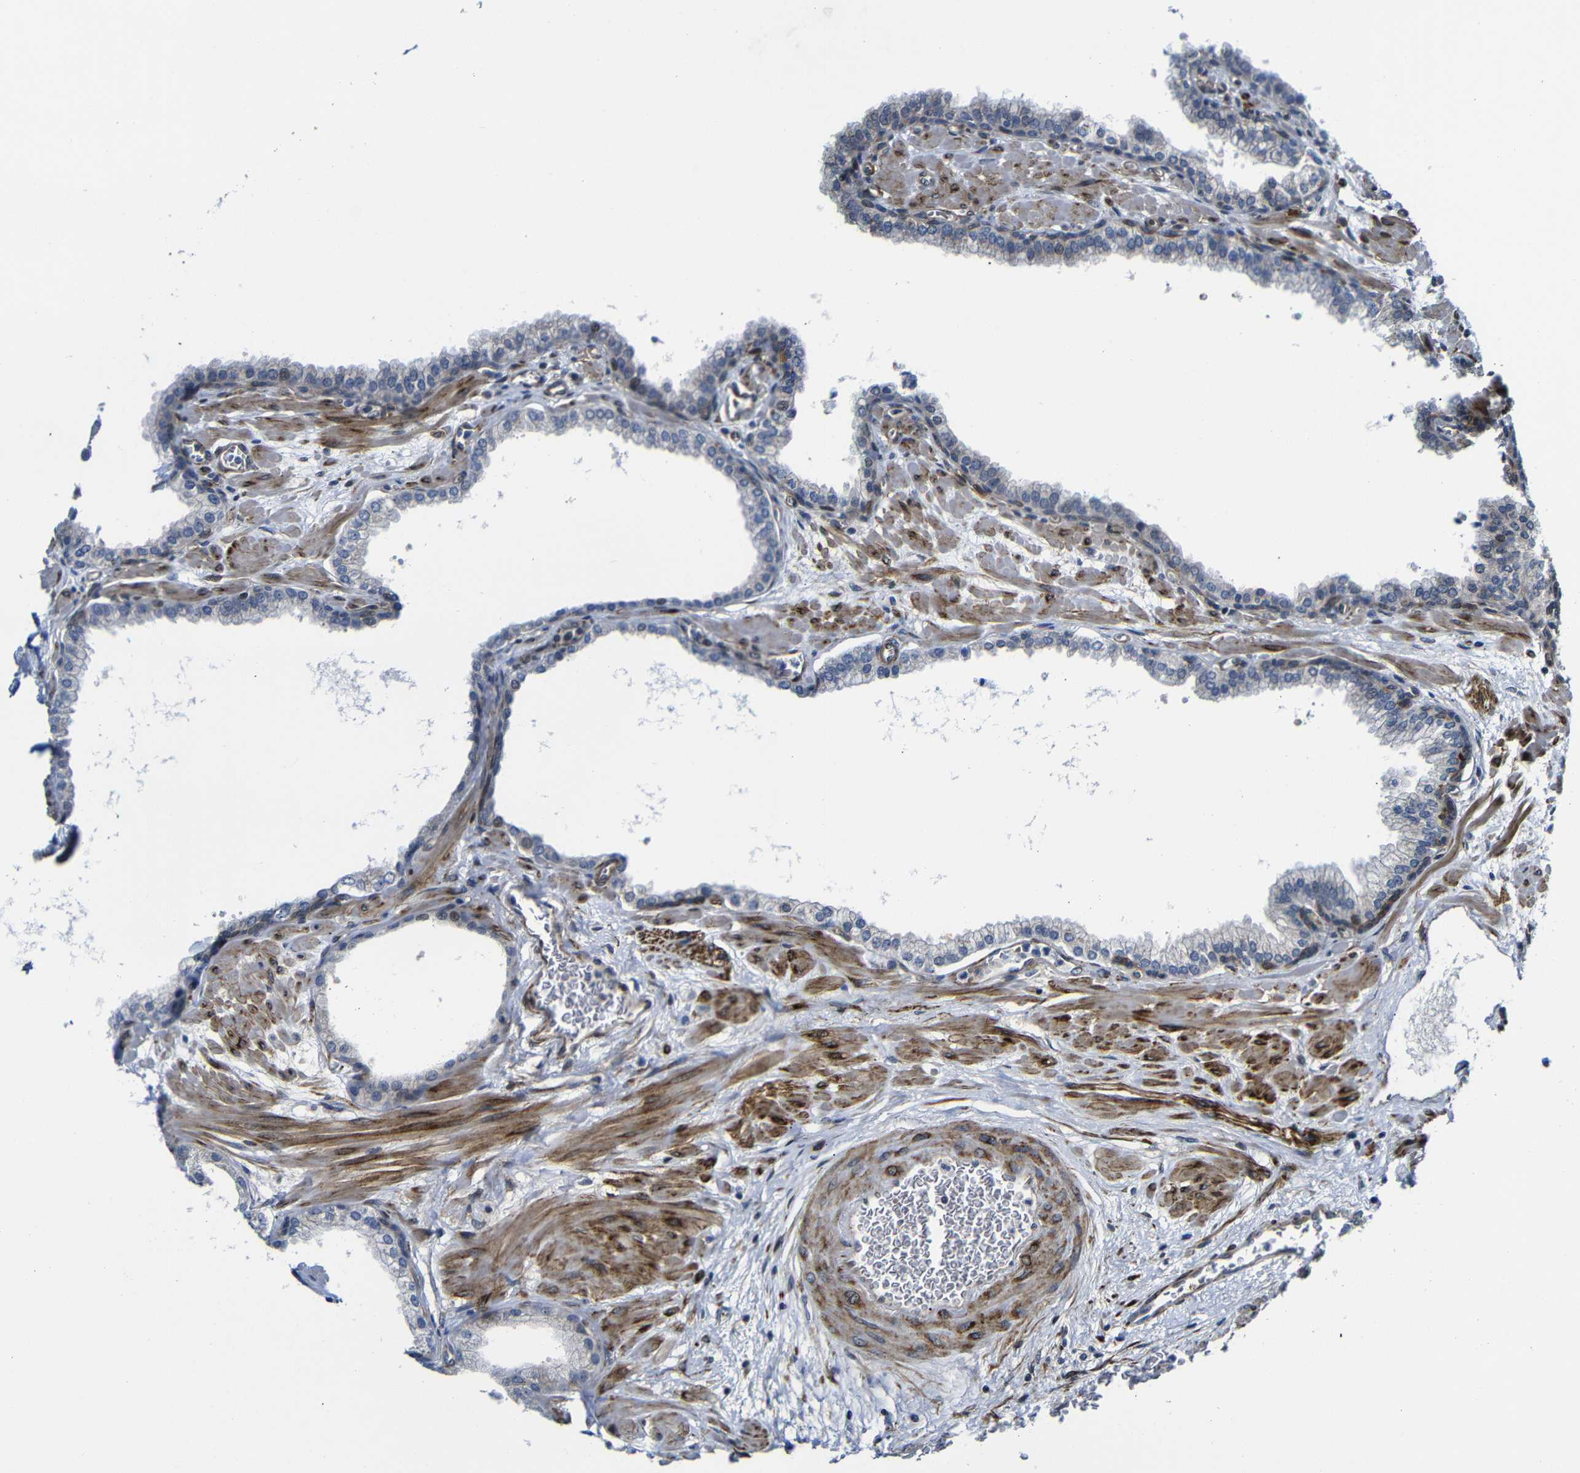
{"staining": {"intensity": "weak", "quantity": "<25%", "location": "cytoplasmic/membranous"}, "tissue": "prostate", "cell_type": "Glandular cells", "image_type": "normal", "snomed": [{"axis": "morphology", "description": "Normal tissue, NOS"}, {"axis": "morphology", "description": "Urothelial carcinoma, Low grade"}, {"axis": "topography", "description": "Urinary bladder"}, {"axis": "topography", "description": "Prostate"}], "caption": "Prostate stained for a protein using immunohistochemistry reveals no positivity glandular cells.", "gene": "PARP14", "patient": {"sex": "male", "age": 60}}